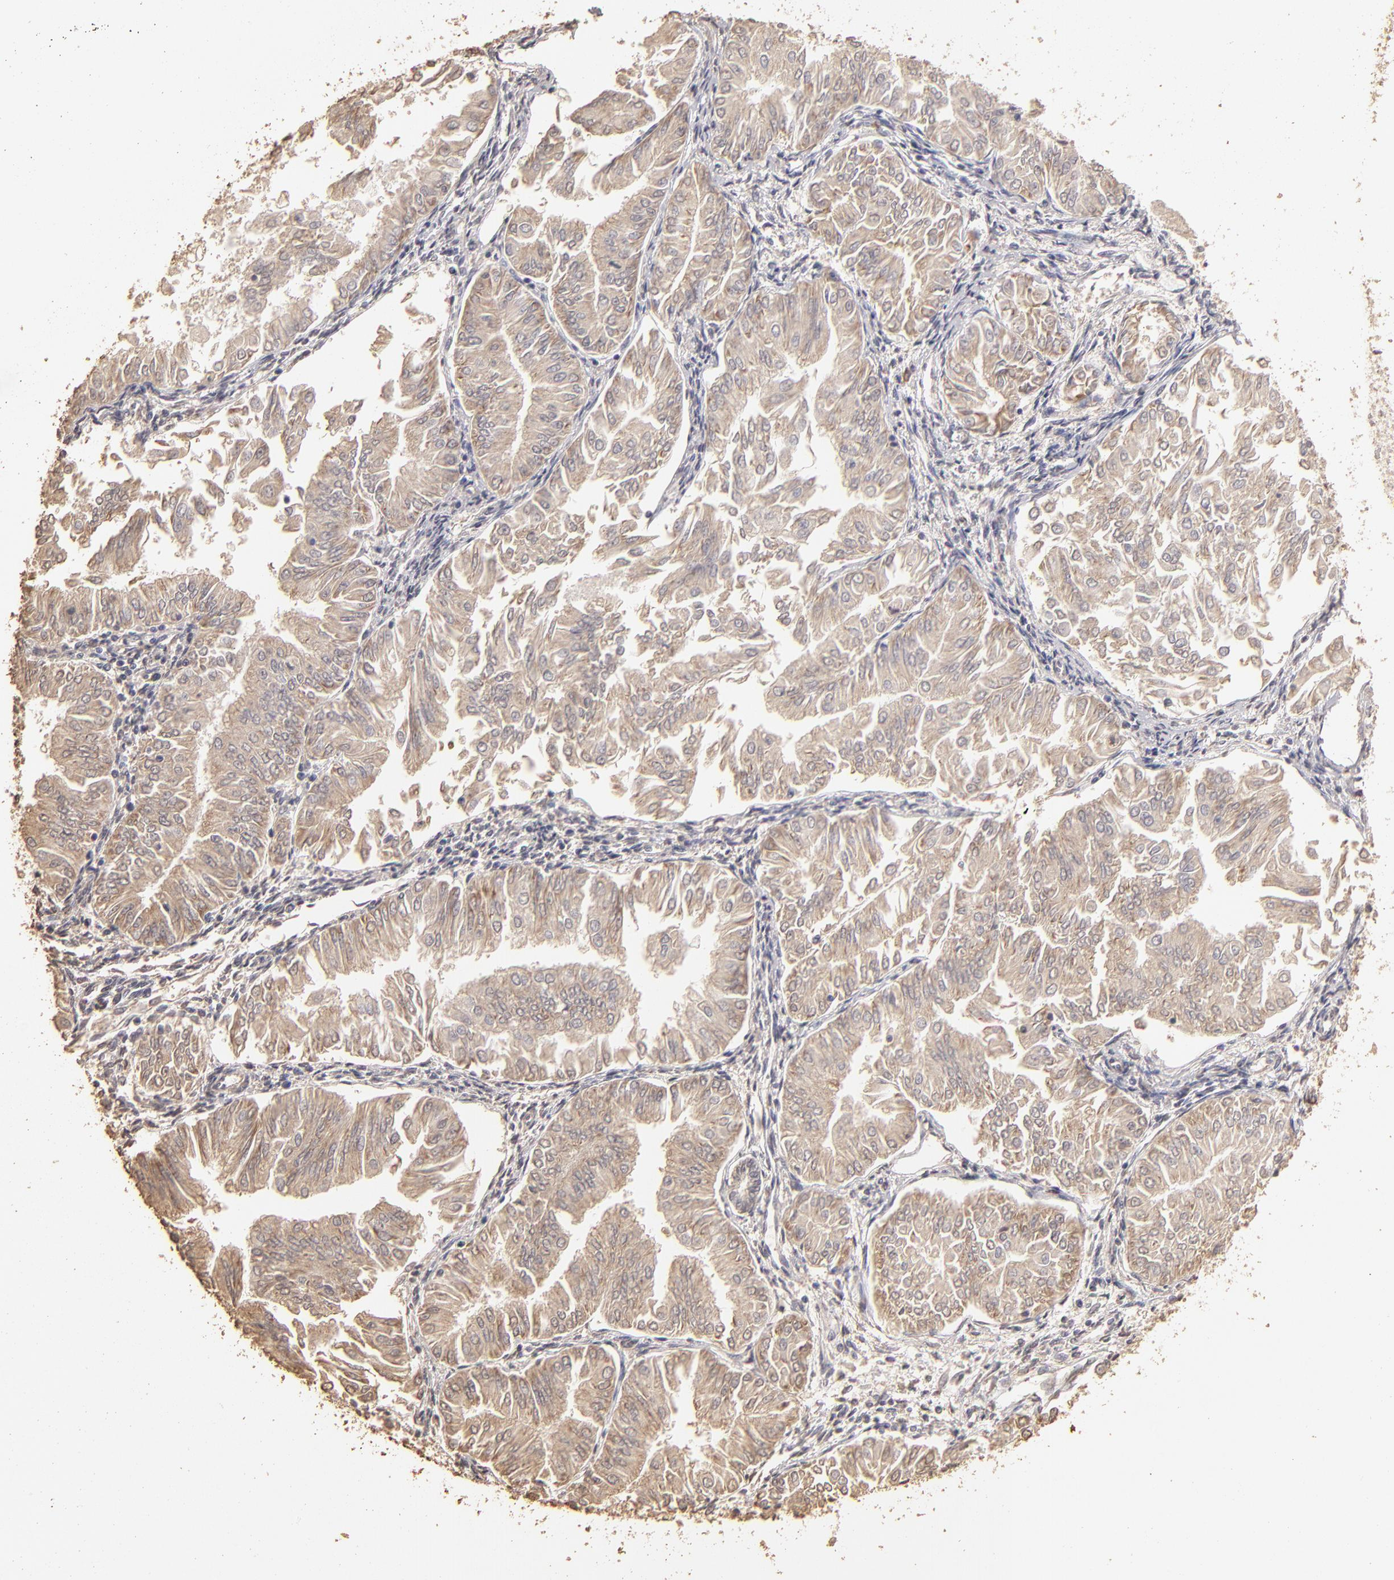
{"staining": {"intensity": "moderate", "quantity": ">75%", "location": "cytoplasmic/membranous"}, "tissue": "endometrial cancer", "cell_type": "Tumor cells", "image_type": "cancer", "snomed": [{"axis": "morphology", "description": "Adenocarcinoma, NOS"}, {"axis": "topography", "description": "Endometrium"}], "caption": "IHC of endometrial cancer displays medium levels of moderate cytoplasmic/membranous expression in approximately >75% of tumor cells.", "gene": "OPHN1", "patient": {"sex": "female", "age": 53}}